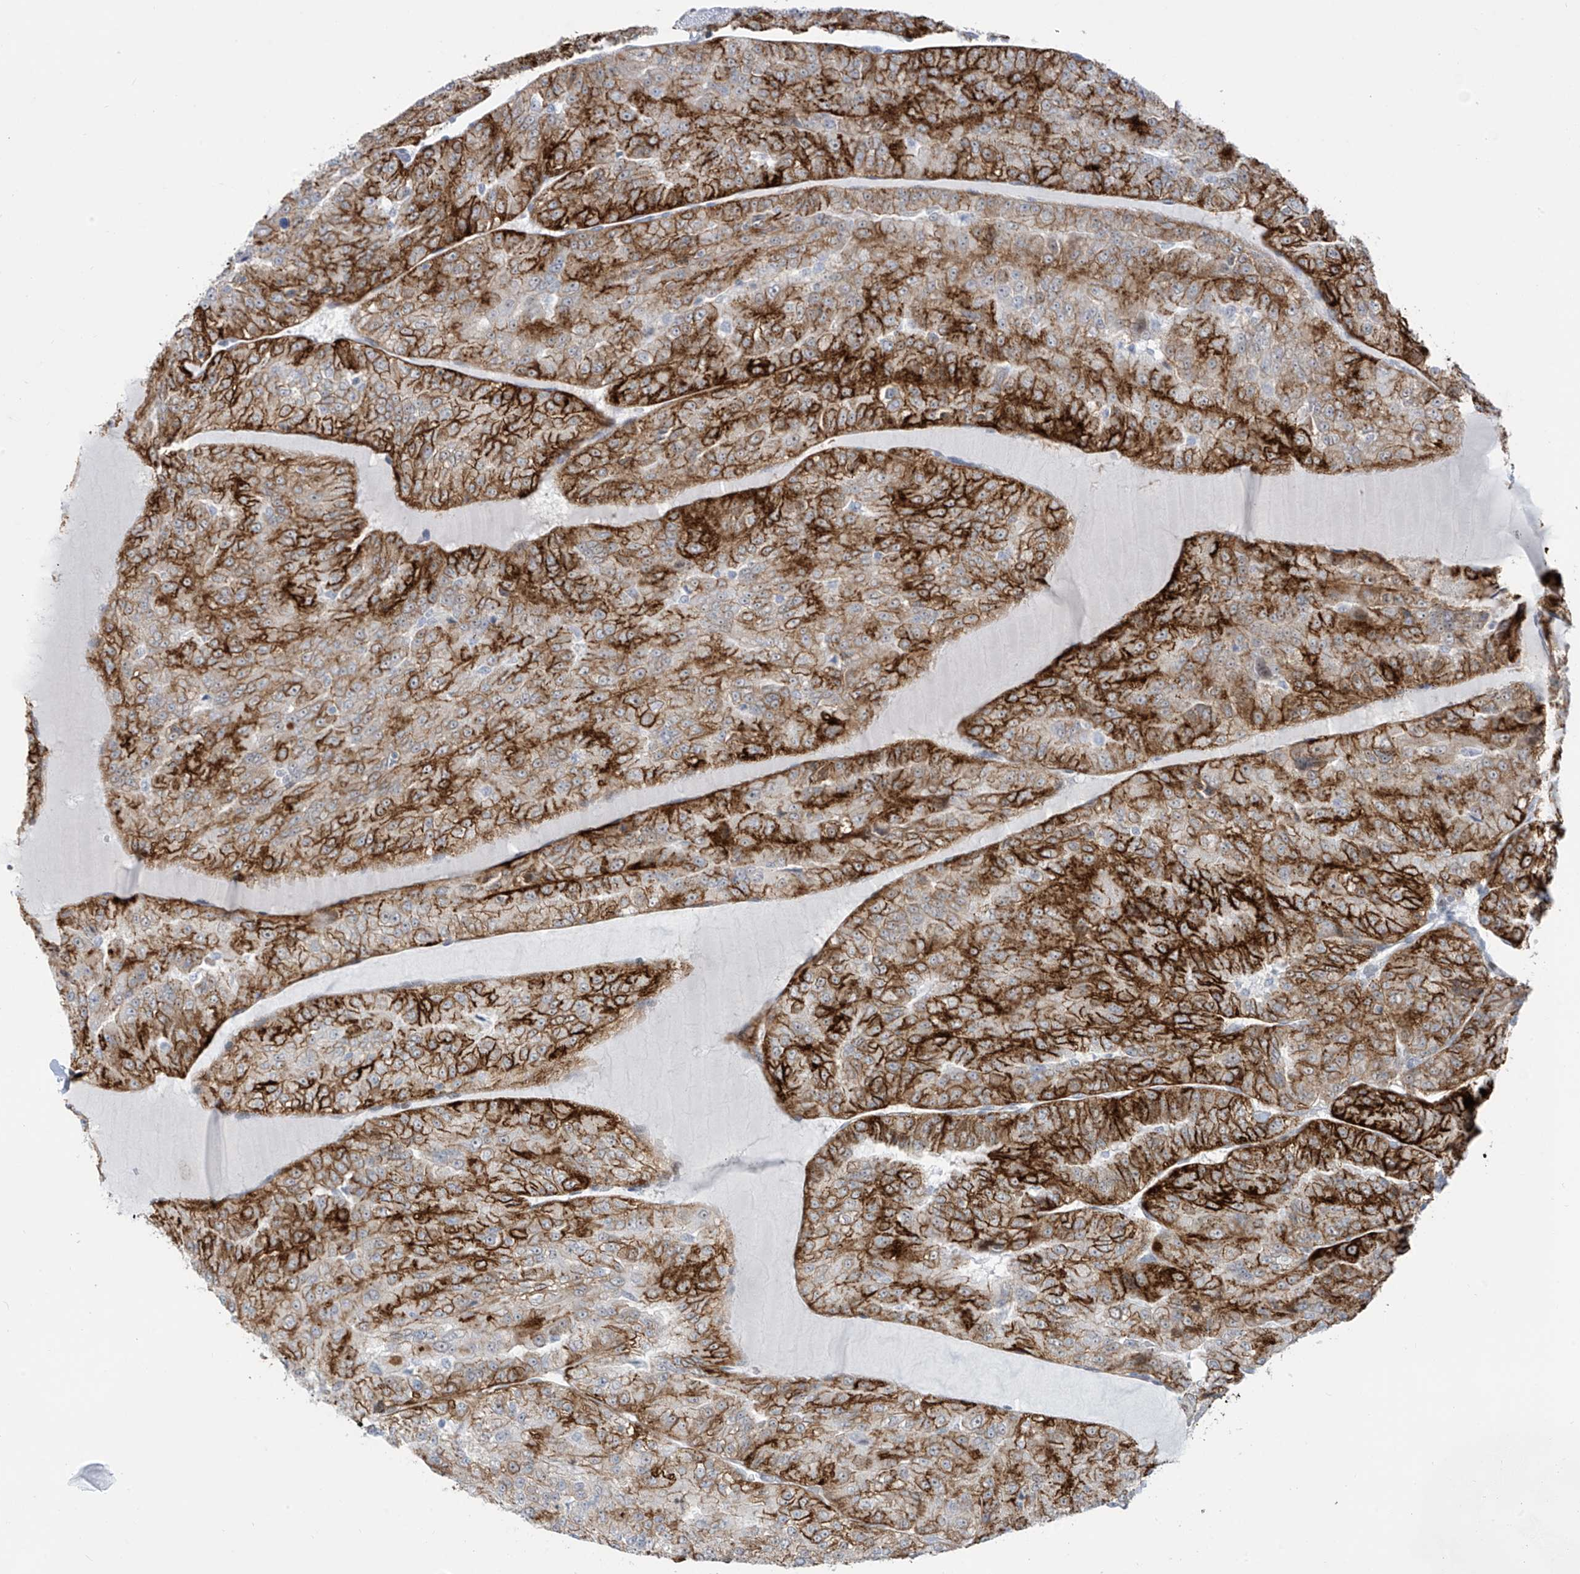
{"staining": {"intensity": "strong", "quantity": ">75%", "location": "cytoplasmic/membranous"}, "tissue": "renal cancer", "cell_type": "Tumor cells", "image_type": "cancer", "snomed": [{"axis": "morphology", "description": "Adenocarcinoma, NOS"}, {"axis": "topography", "description": "Kidney"}], "caption": "About >75% of tumor cells in human renal adenocarcinoma demonstrate strong cytoplasmic/membranous protein positivity as visualized by brown immunohistochemical staining.", "gene": "LIN9", "patient": {"sex": "female", "age": 63}}